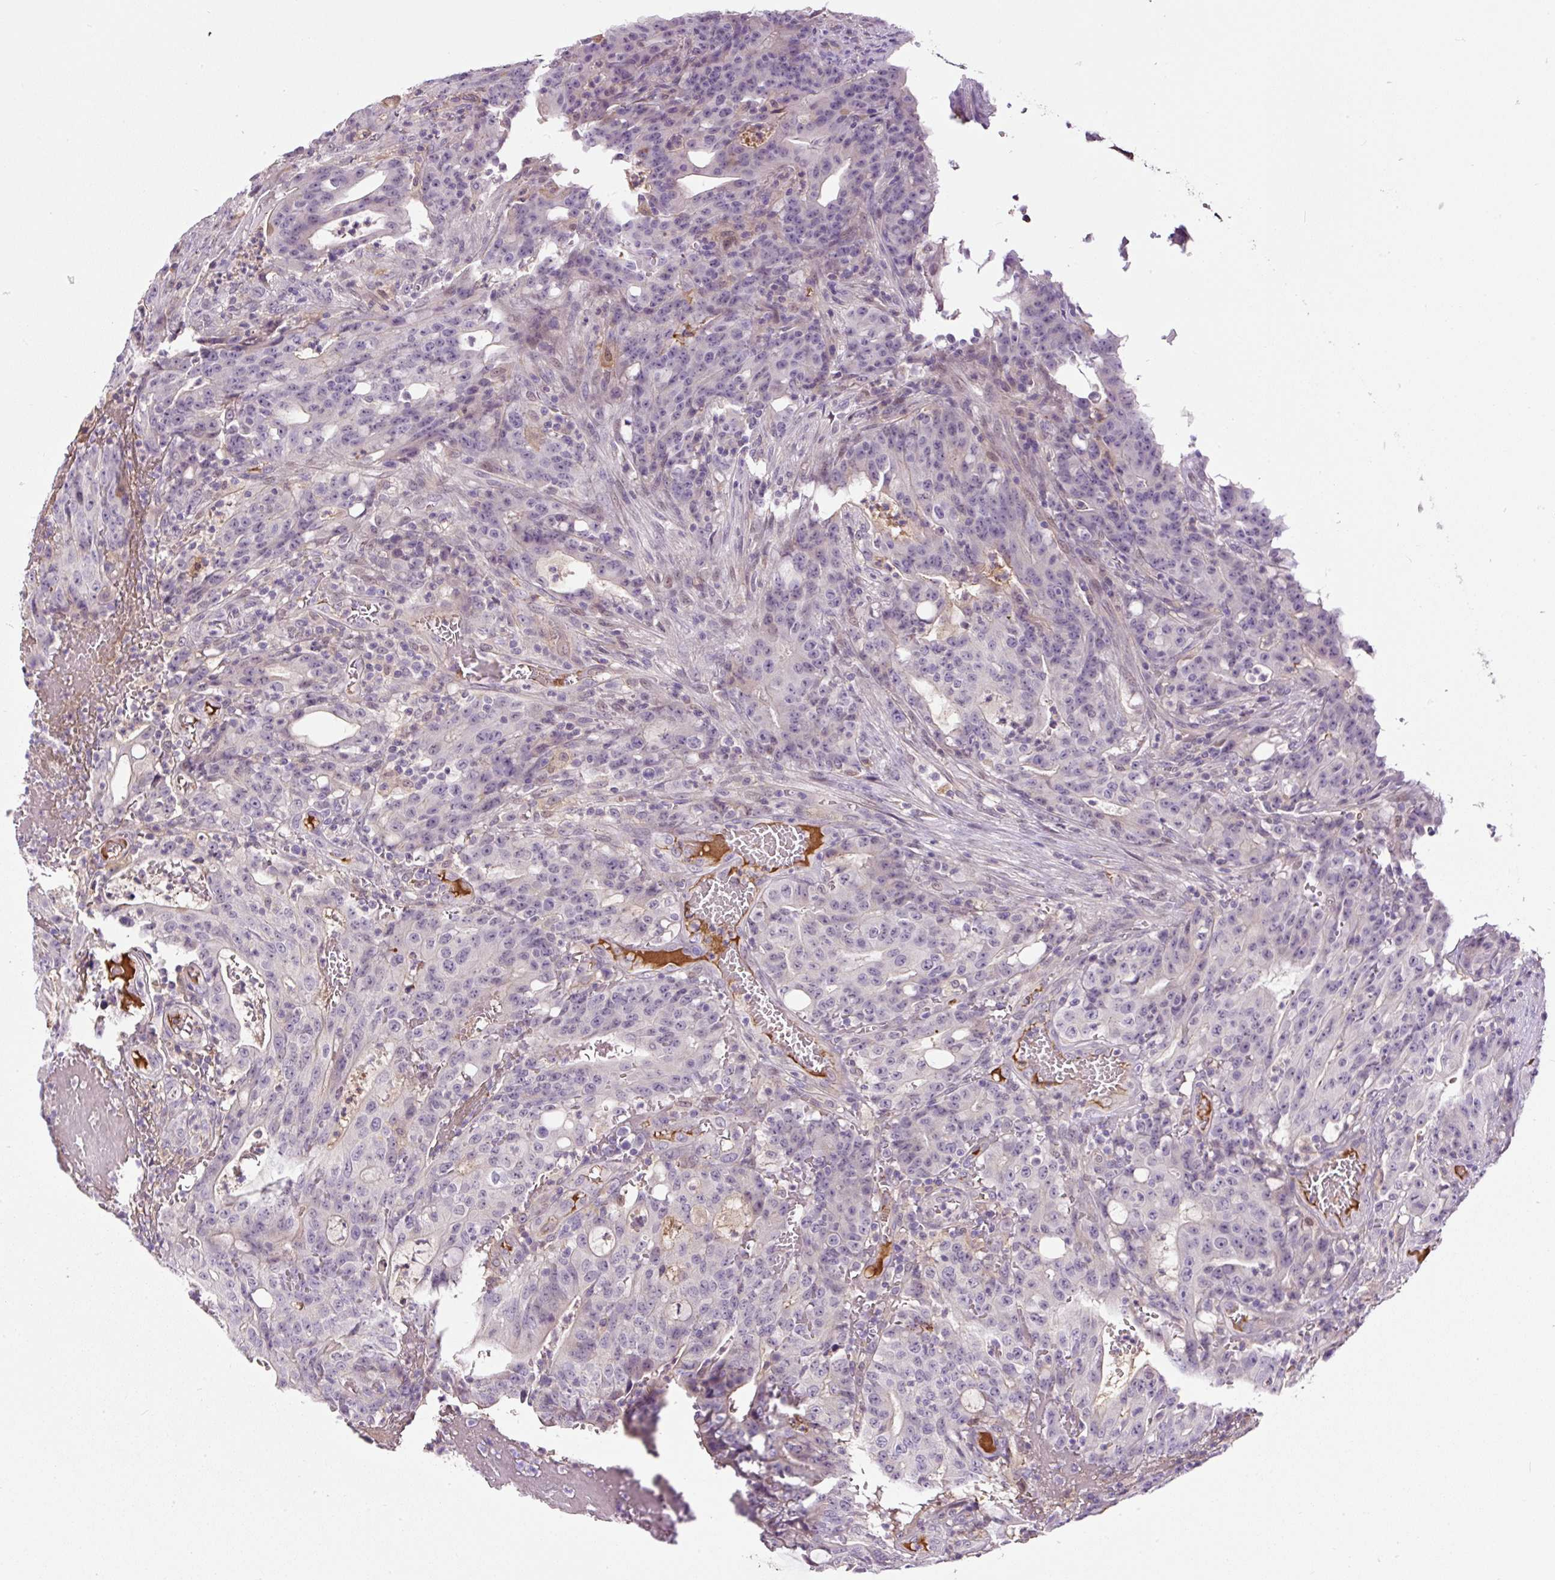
{"staining": {"intensity": "negative", "quantity": "none", "location": "none"}, "tissue": "colorectal cancer", "cell_type": "Tumor cells", "image_type": "cancer", "snomed": [{"axis": "morphology", "description": "Adenocarcinoma, NOS"}, {"axis": "topography", "description": "Colon"}], "caption": "Micrograph shows no protein staining in tumor cells of colorectal cancer (adenocarcinoma) tissue. (Stains: DAB immunohistochemistry with hematoxylin counter stain, Microscopy: brightfield microscopy at high magnification).", "gene": "LRRC24", "patient": {"sex": "male", "age": 83}}